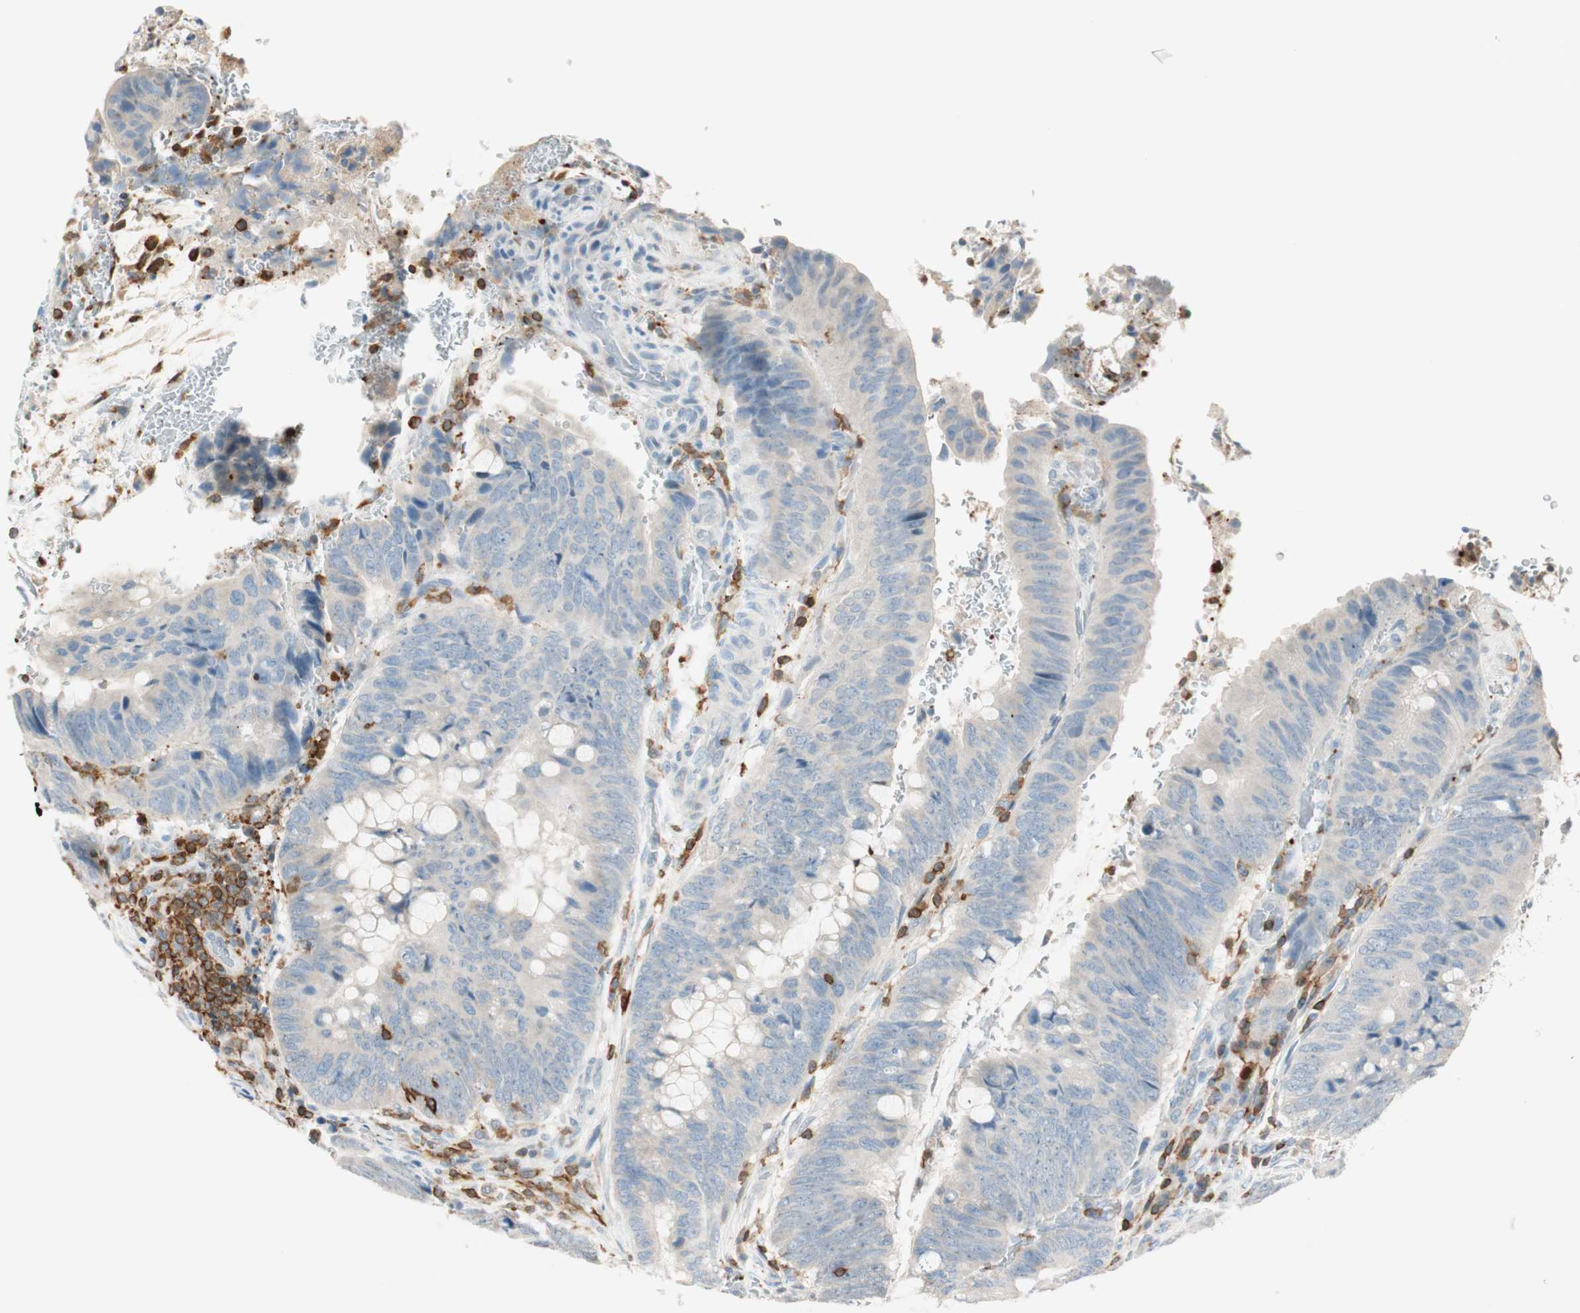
{"staining": {"intensity": "weak", "quantity": "25%-75%", "location": "cytoplasmic/membranous"}, "tissue": "colorectal cancer", "cell_type": "Tumor cells", "image_type": "cancer", "snomed": [{"axis": "morphology", "description": "Normal tissue, NOS"}, {"axis": "morphology", "description": "Adenocarcinoma, NOS"}, {"axis": "topography", "description": "Rectum"}, {"axis": "topography", "description": "Peripheral nerve tissue"}], "caption": "Colorectal cancer (adenocarcinoma) tissue exhibits weak cytoplasmic/membranous staining in approximately 25%-75% of tumor cells, visualized by immunohistochemistry.", "gene": "HPGD", "patient": {"sex": "male", "age": 92}}